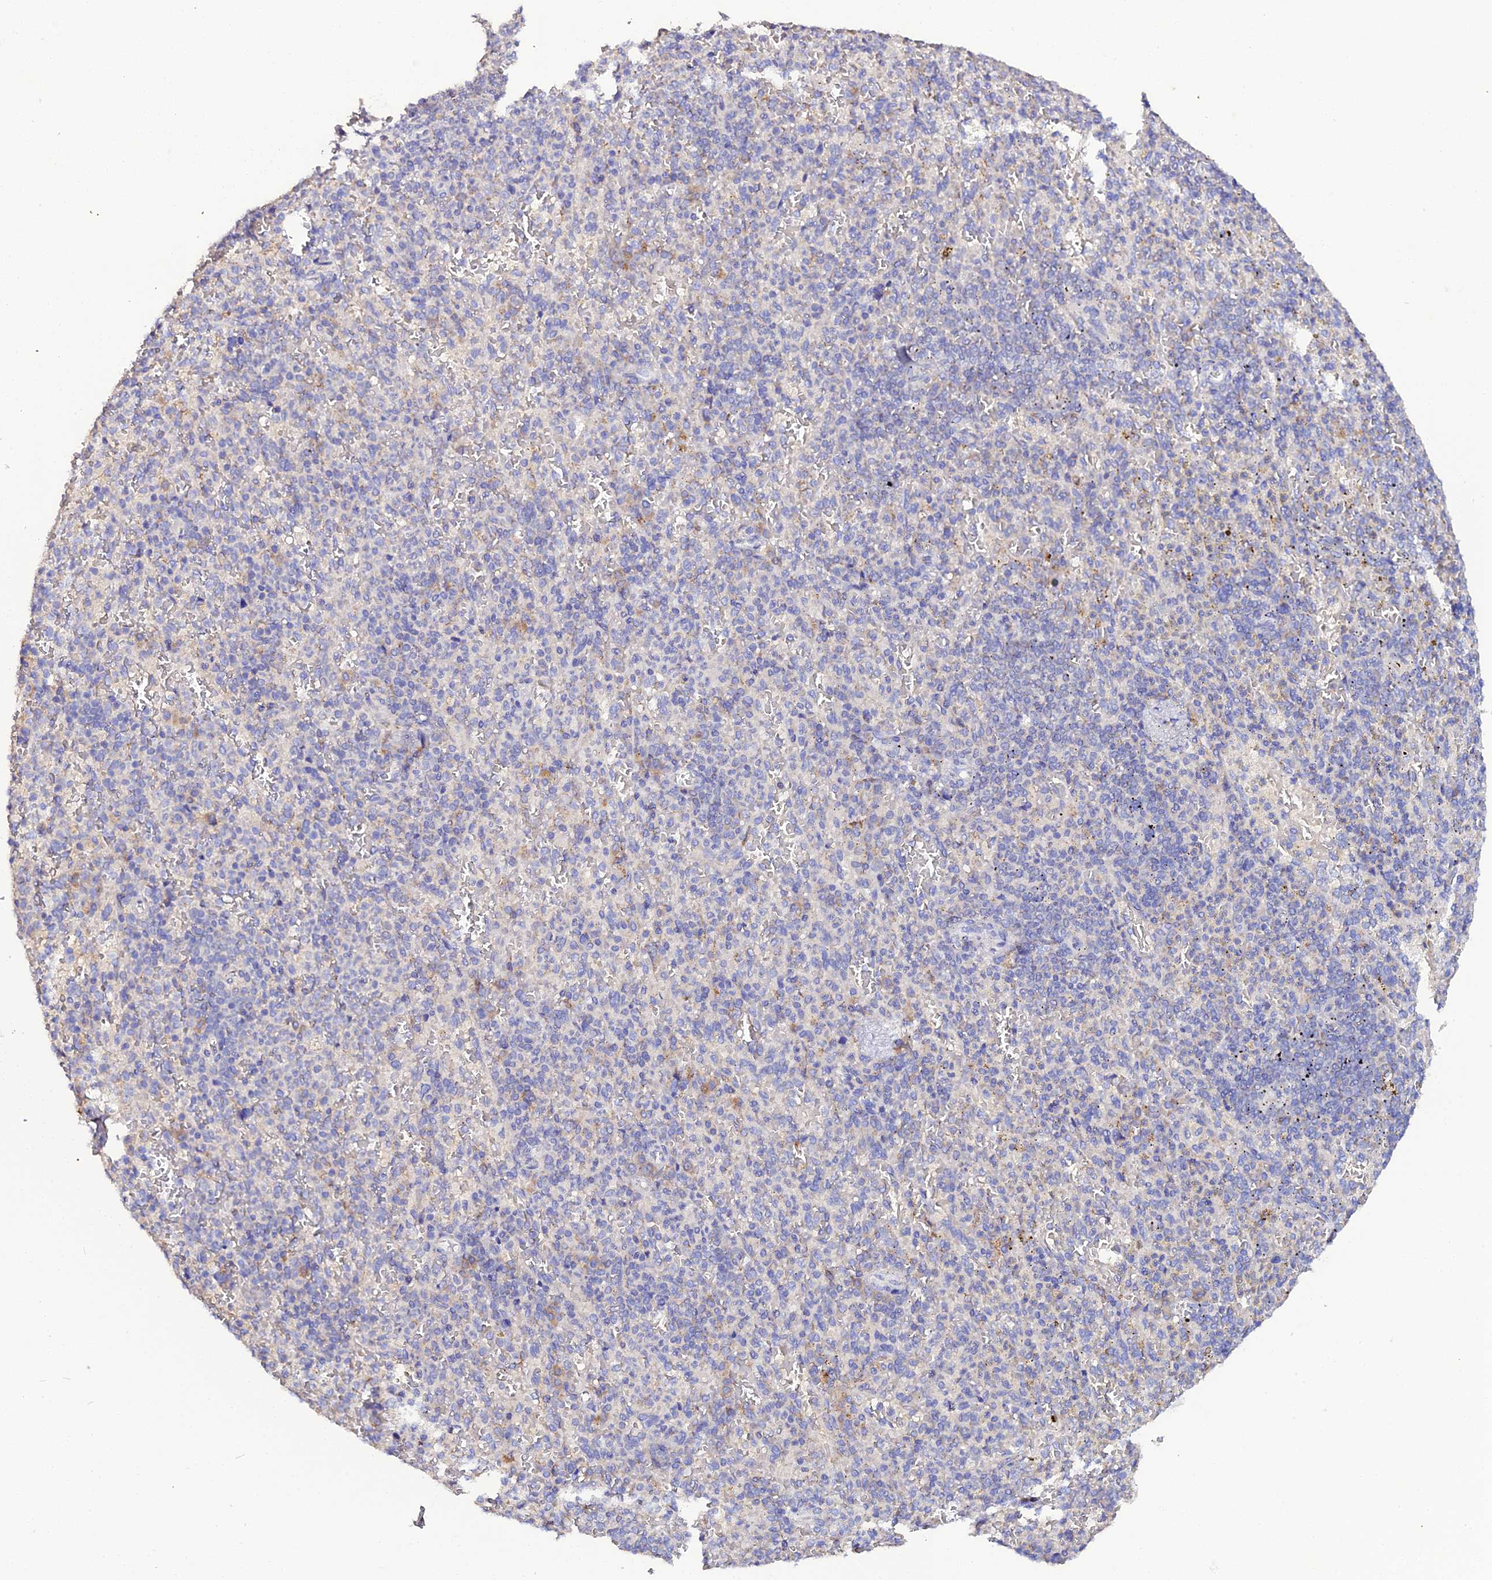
{"staining": {"intensity": "moderate", "quantity": "<25%", "location": "cytoplasmic/membranous"}, "tissue": "spleen", "cell_type": "Cells in red pulp", "image_type": "normal", "snomed": [{"axis": "morphology", "description": "Normal tissue, NOS"}, {"axis": "topography", "description": "Spleen"}], "caption": "Human spleen stained with a brown dye demonstrates moderate cytoplasmic/membranous positive positivity in about <25% of cells in red pulp.", "gene": "SCX", "patient": {"sex": "female", "age": 74}}